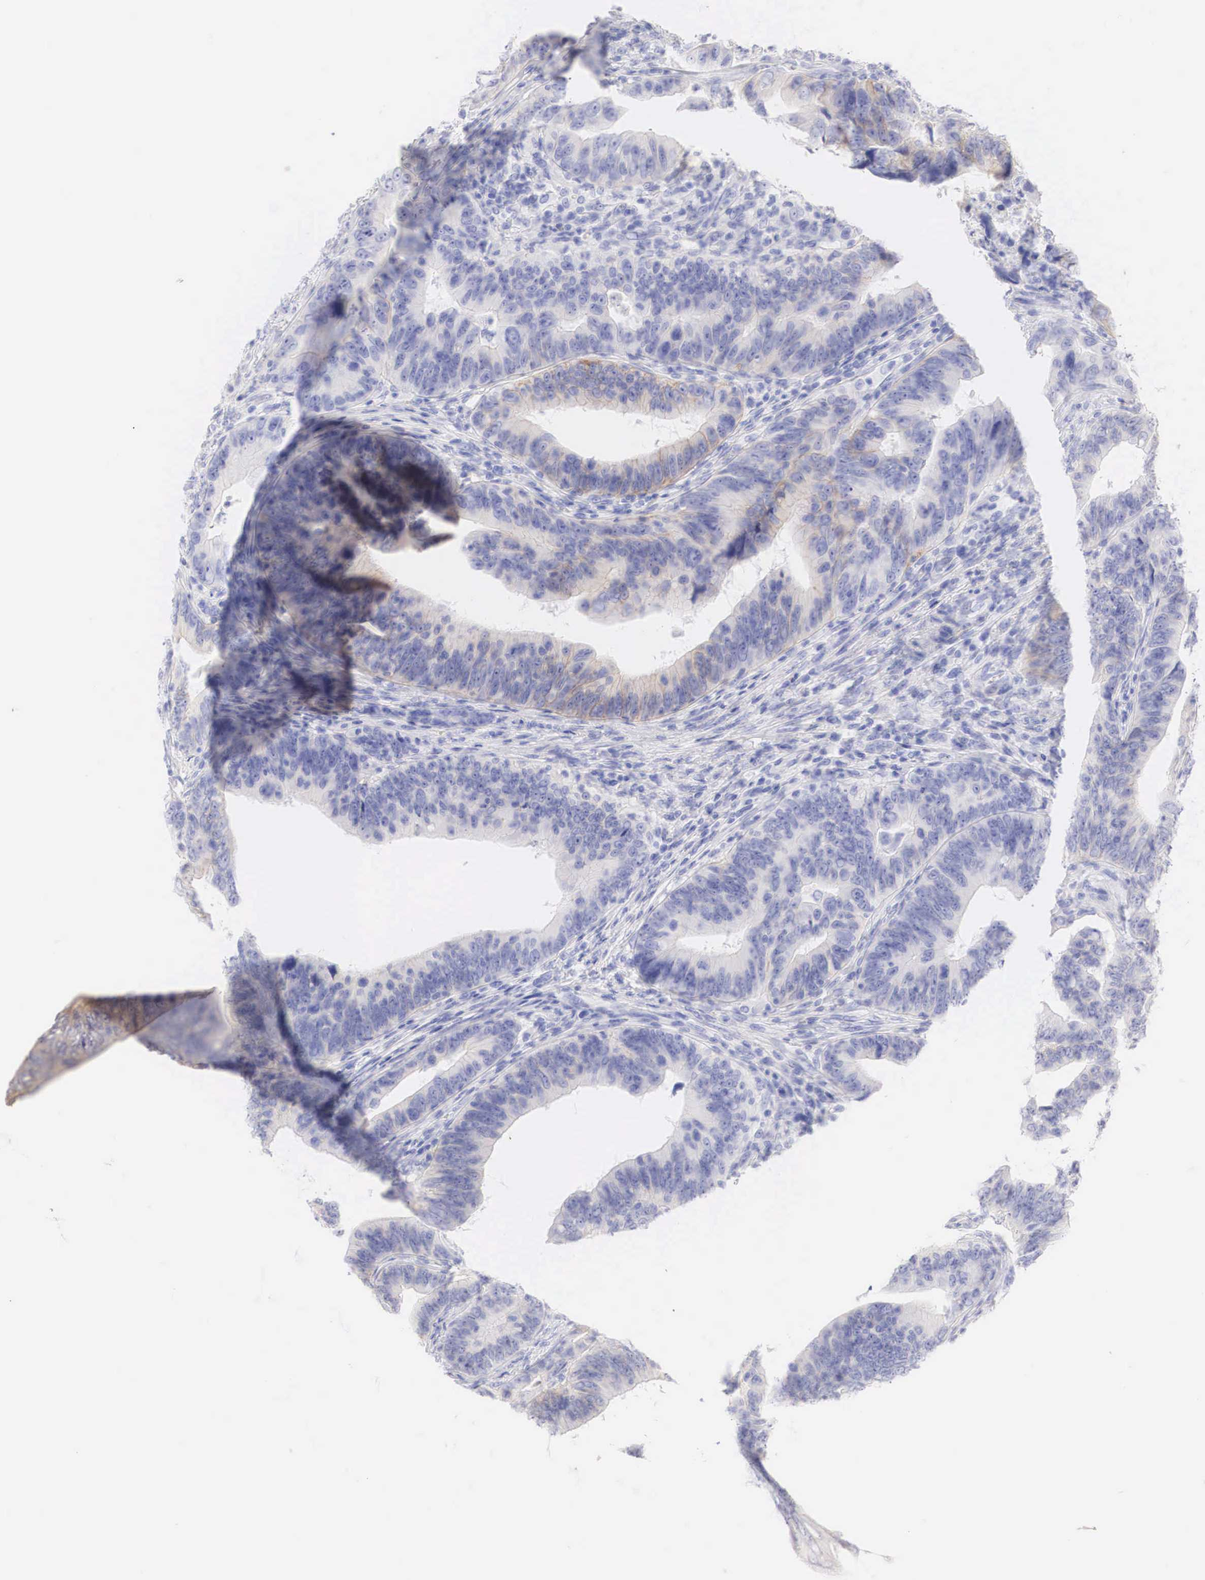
{"staining": {"intensity": "weak", "quantity": "<25%", "location": "cytoplasmic/membranous"}, "tissue": "colorectal cancer", "cell_type": "Tumor cells", "image_type": "cancer", "snomed": [{"axis": "morphology", "description": "Adenocarcinoma, NOS"}, {"axis": "topography", "description": "Colon"}], "caption": "This is an immunohistochemistry (IHC) histopathology image of colorectal cancer (adenocarcinoma). There is no staining in tumor cells.", "gene": "ERBB2", "patient": {"sex": "female", "age": 78}}